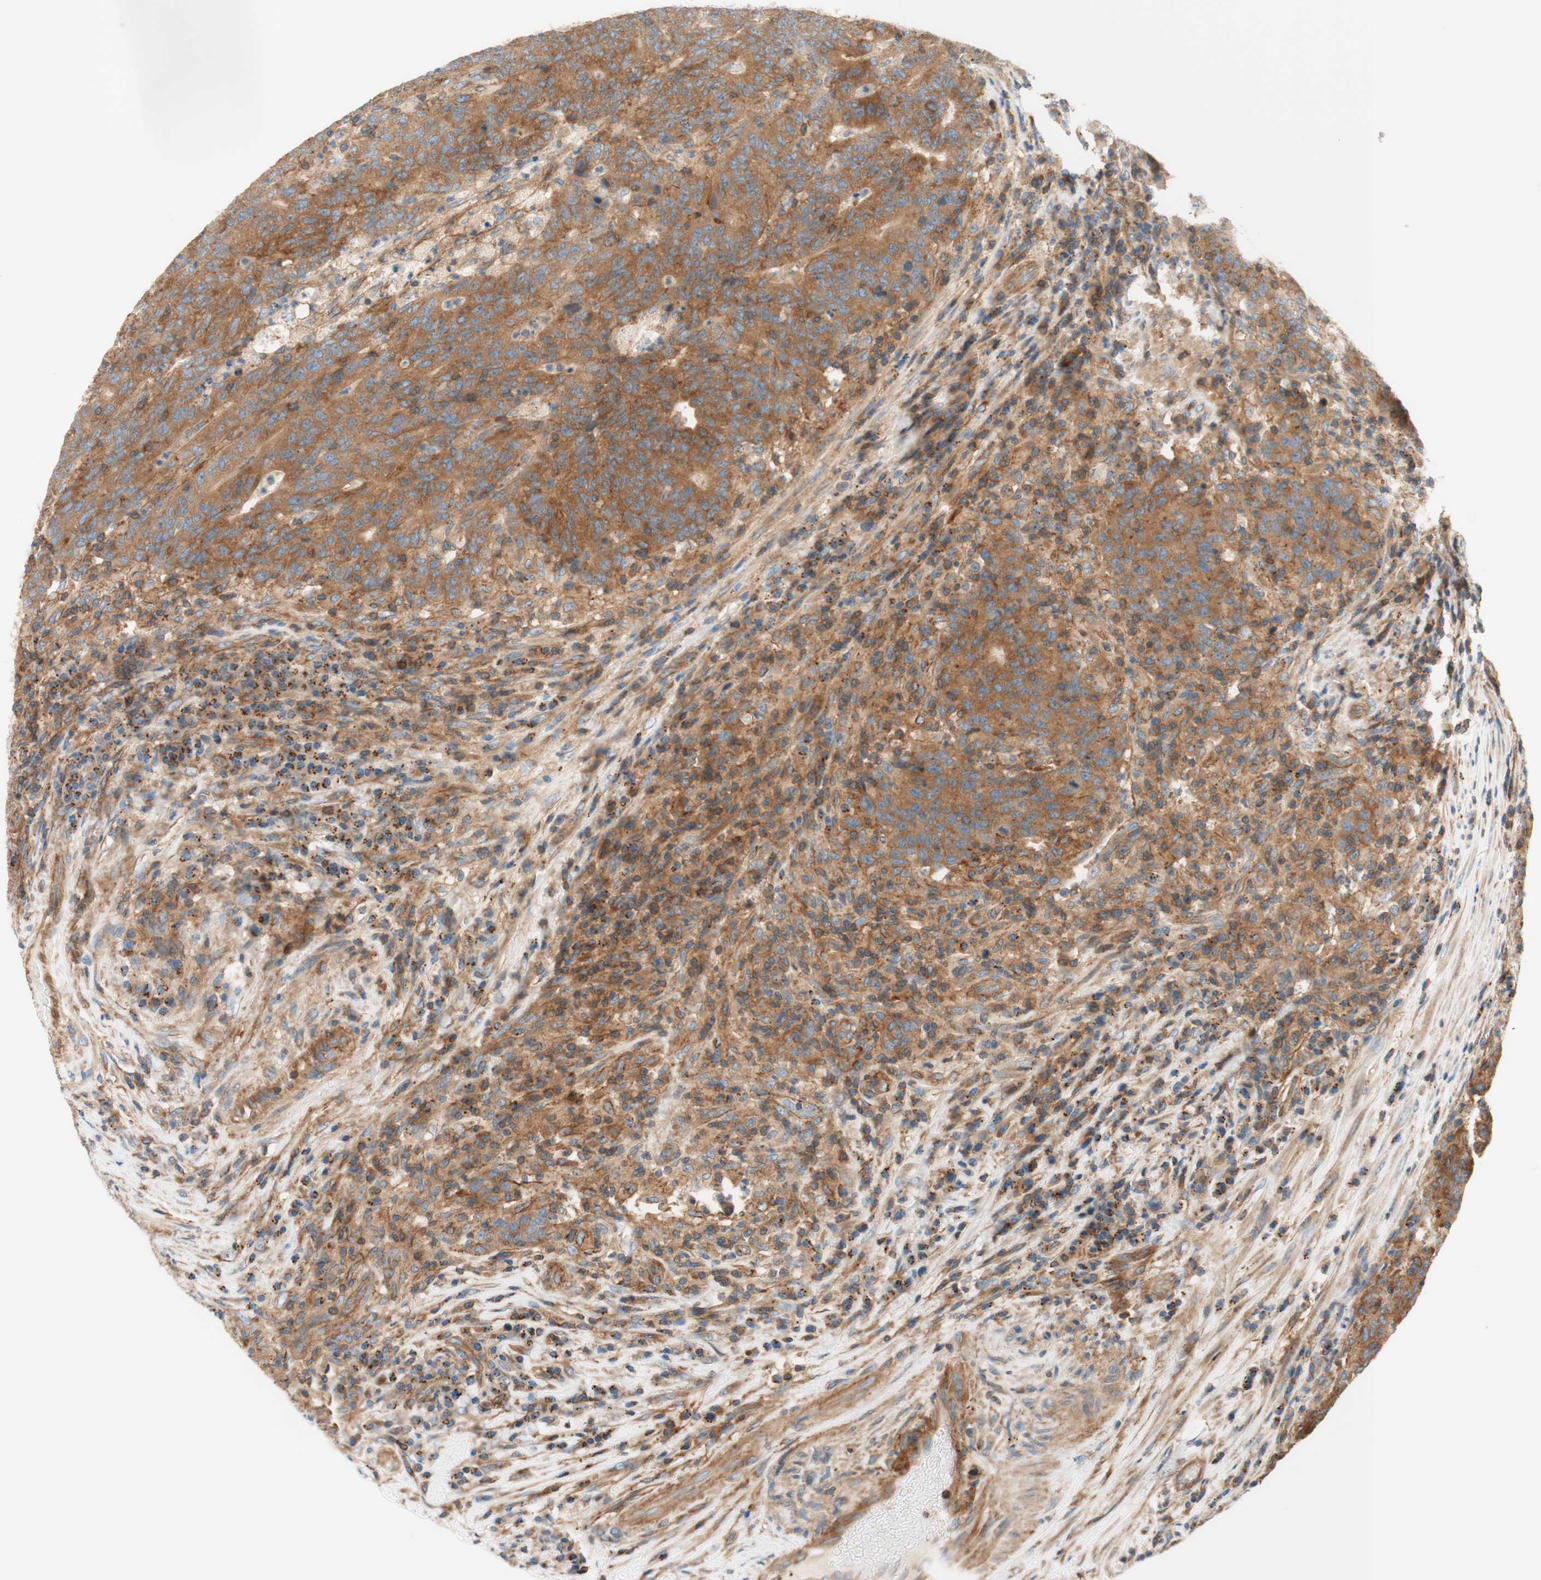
{"staining": {"intensity": "strong", "quantity": ">75%", "location": "cytoplasmic/membranous"}, "tissue": "colorectal cancer", "cell_type": "Tumor cells", "image_type": "cancer", "snomed": [{"axis": "morphology", "description": "Normal tissue, NOS"}, {"axis": "morphology", "description": "Adenocarcinoma, NOS"}, {"axis": "topography", "description": "Colon"}], "caption": "Human colorectal cancer (adenocarcinoma) stained for a protein (brown) shows strong cytoplasmic/membranous positive staining in about >75% of tumor cells.", "gene": "VPS26A", "patient": {"sex": "female", "age": 75}}